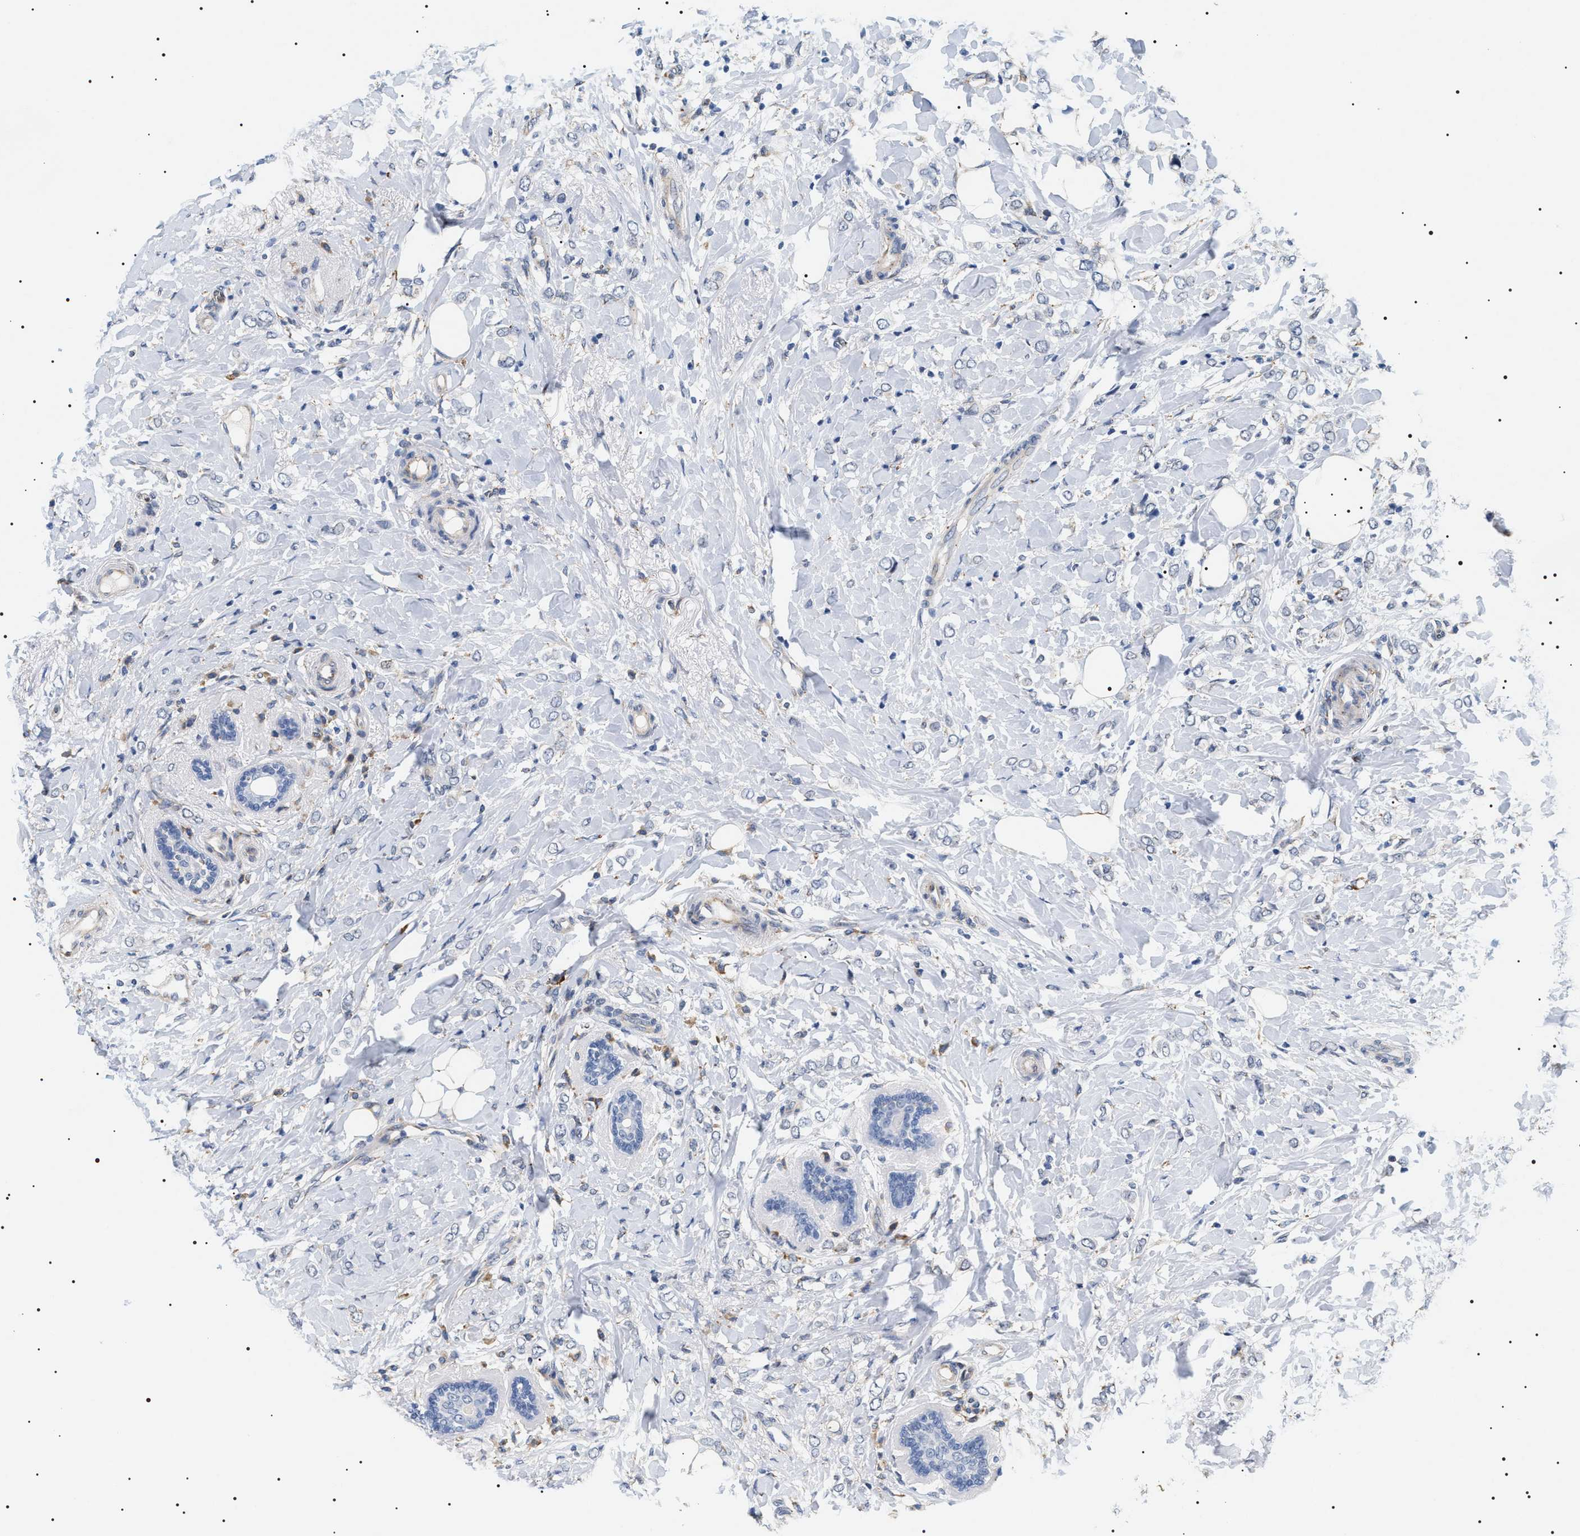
{"staining": {"intensity": "negative", "quantity": "none", "location": "none"}, "tissue": "breast cancer", "cell_type": "Tumor cells", "image_type": "cancer", "snomed": [{"axis": "morphology", "description": "Normal tissue, NOS"}, {"axis": "morphology", "description": "Lobular carcinoma"}, {"axis": "topography", "description": "Breast"}], "caption": "This is an IHC image of breast cancer (lobular carcinoma). There is no staining in tumor cells.", "gene": "HSD17B11", "patient": {"sex": "female", "age": 47}}